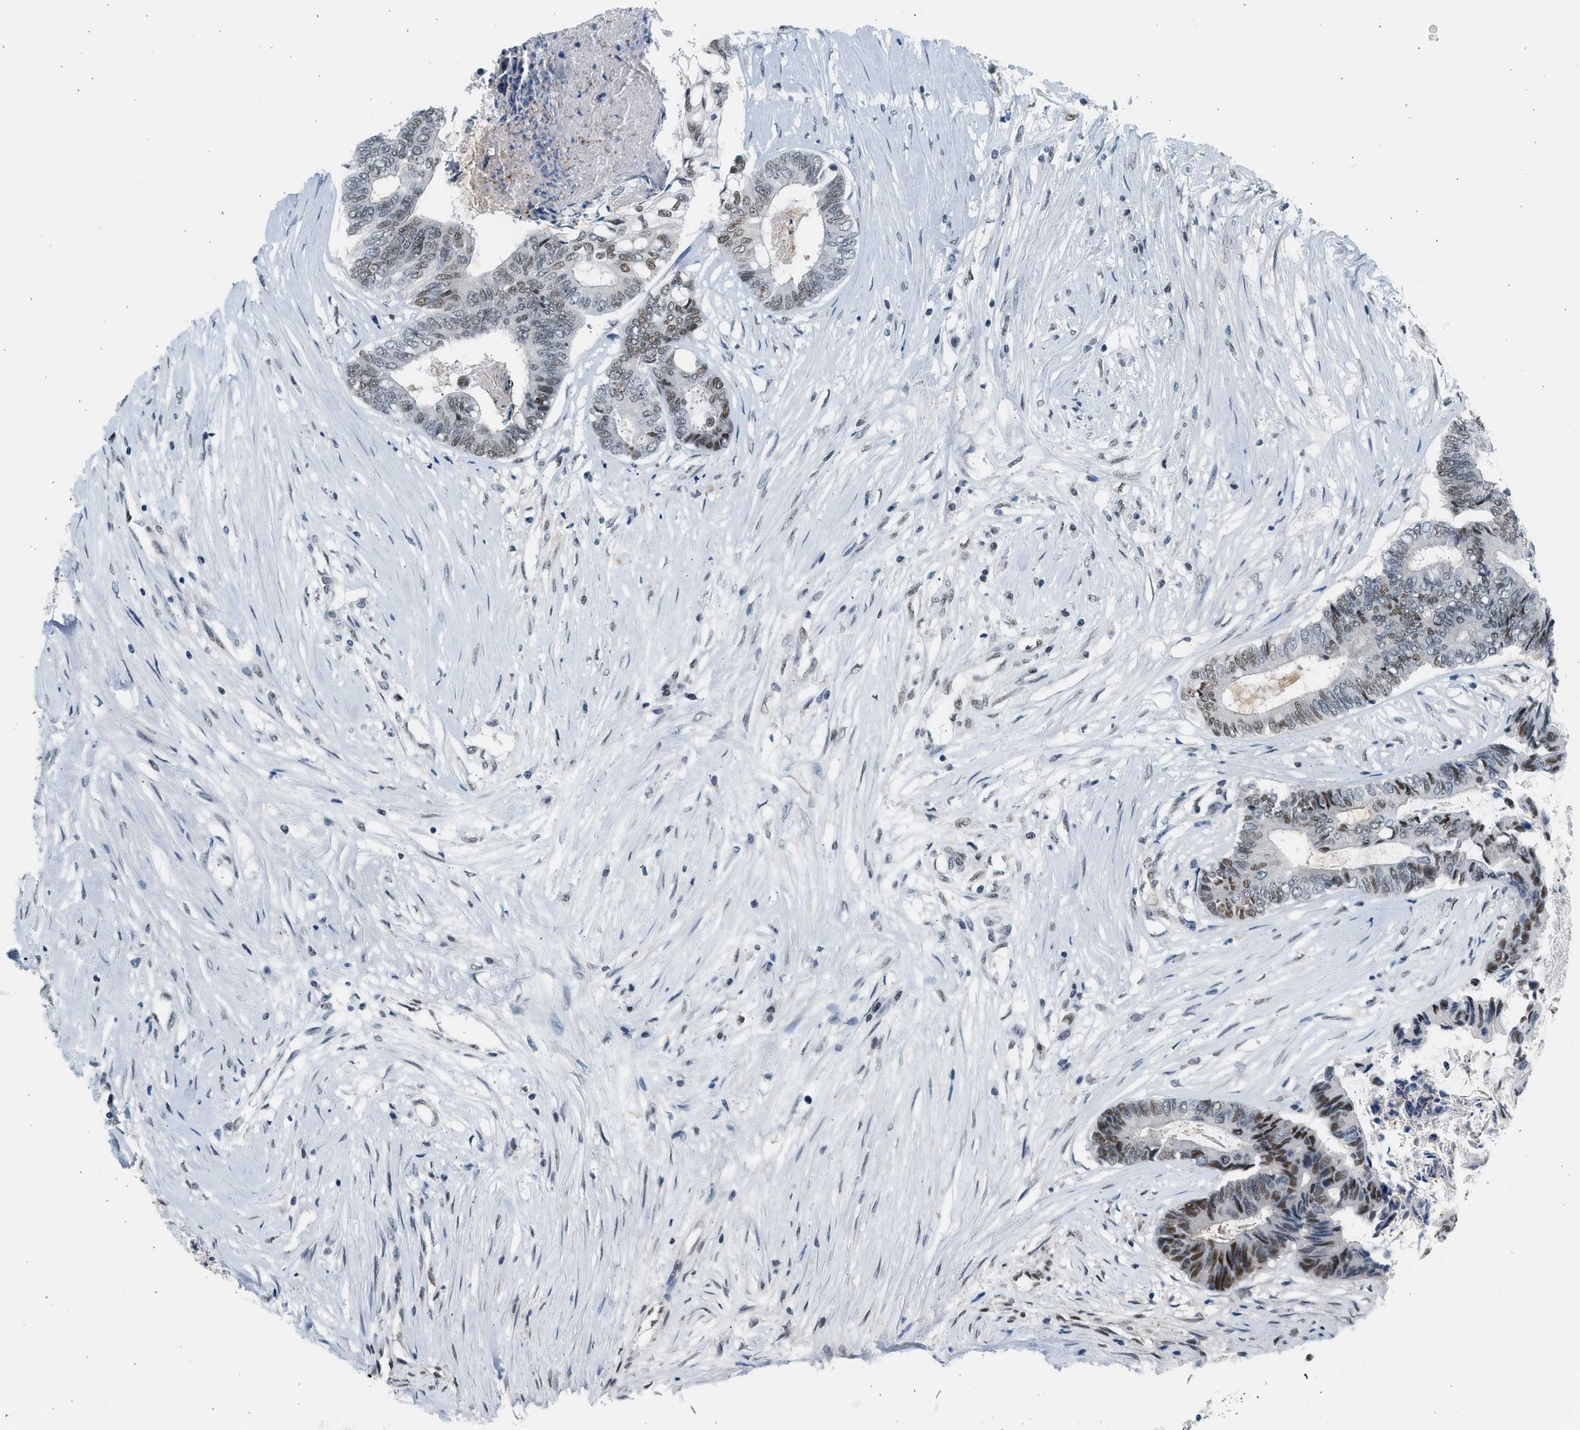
{"staining": {"intensity": "moderate", "quantity": ">75%", "location": "nuclear"}, "tissue": "colorectal cancer", "cell_type": "Tumor cells", "image_type": "cancer", "snomed": [{"axis": "morphology", "description": "Adenocarcinoma, NOS"}, {"axis": "topography", "description": "Rectum"}], "caption": "Tumor cells show medium levels of moderate nuclear staining in about >75% of cells in adenocarcinoma (colorectal).", "gene": "HIPK1", "patient": {"sex": "male", "age": 63}}